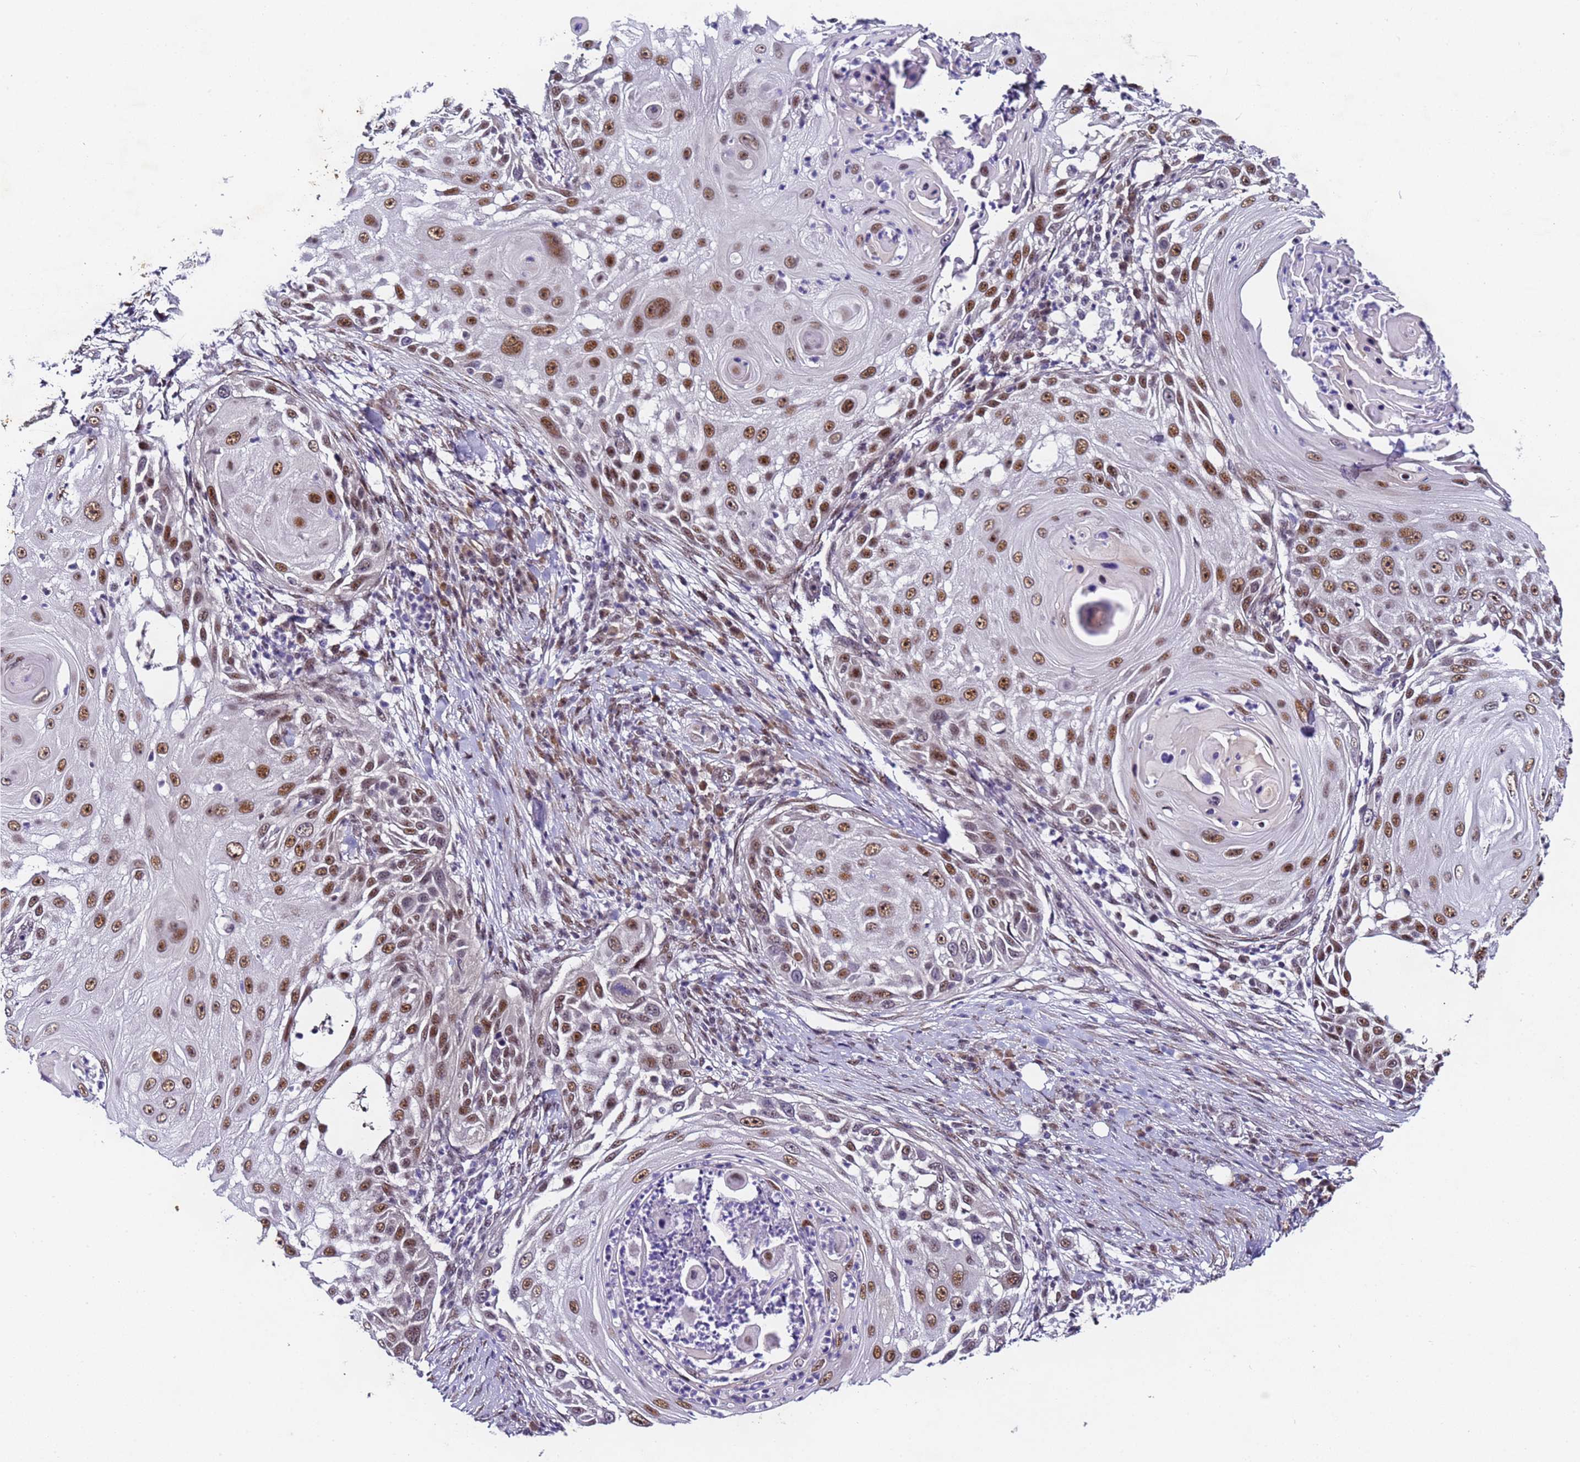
{"staining": {"intensity": "moderate", "quantity": ">75%", "location": "nuclear"}, "tissue": "skin cancer", "cell_type": "Tumor cells", "image_type": "cancer", "snomed": [{"axis": "morphology", "description": "Squamous cell carcinoma, NOS"}, {"axis": "topography", "description": "Skin"}], "caption": "Immunohistochemistry (IHC) (DAB) staining of squamous cell carcinoma (skin) demonstrates moderate nuclear protein expression in about >75% of tumor cells.", "gene": "FNBP4", "patient": {"sex": "female", "age": 44}}